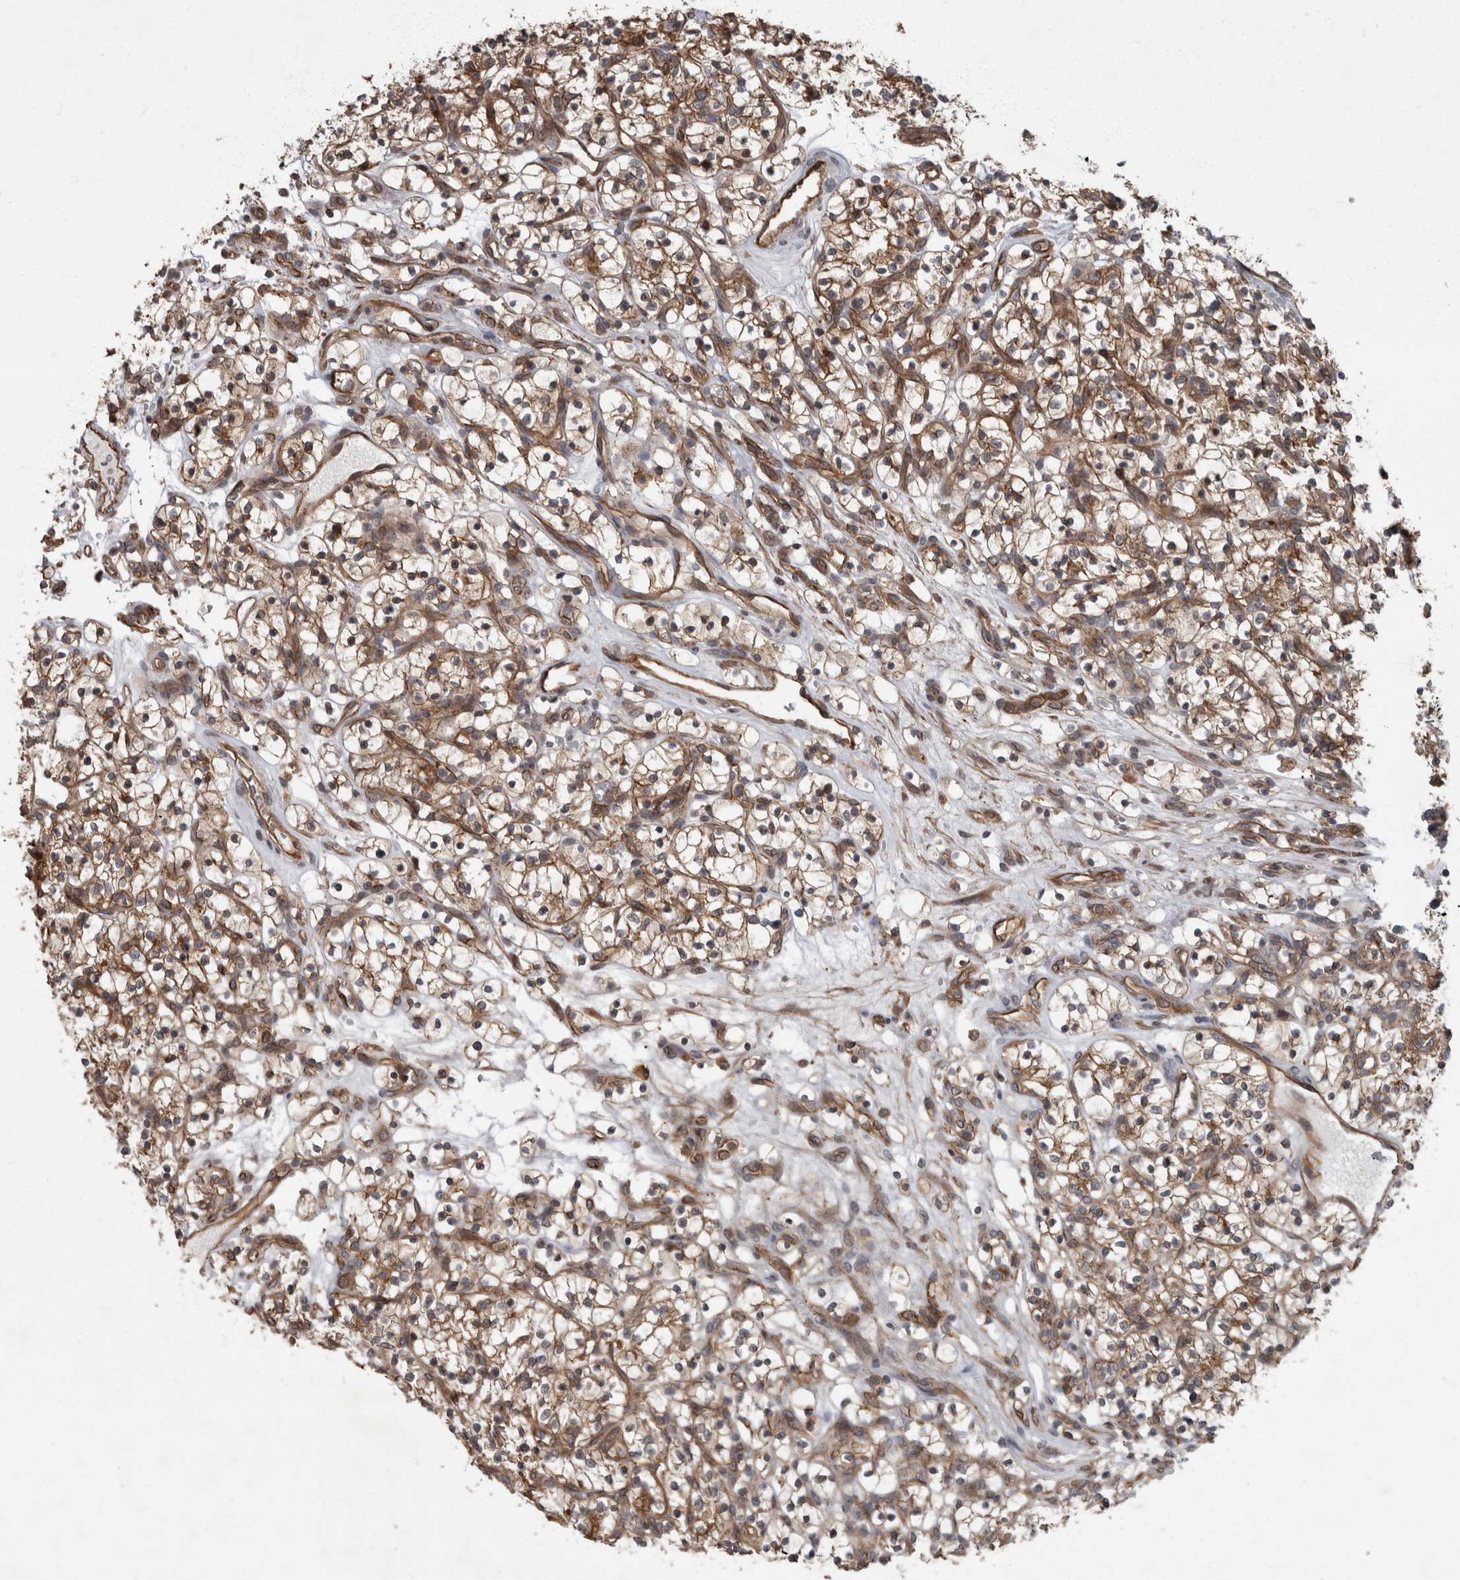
{"staining": {"intensity": "moderate", "quantity": "25%-75%", "location": "cytoplasmic/membranous"}, "tissue": "renal cancer", "cell_type": "Tumor cells", "image_type": "cancer", "snomed": [{"axis": "morphology", "description": "Adenocarcinoma, NOS"}, {"axis": "topography", "description": "Kidney"}], "caption": "Immunohistochemistry histopathology image of neoplastic tissue: adenocarcinoma (renal) stained using immunohistochemistry exhibits medium levels of moderate protein expression localized specifically in the cytoplasmic/membranous of tumor cells, appearing as a cytoplasmic/membranous brown color.", "gene": "VEGFD", "patient": {"sex": "female", "age": 57}}